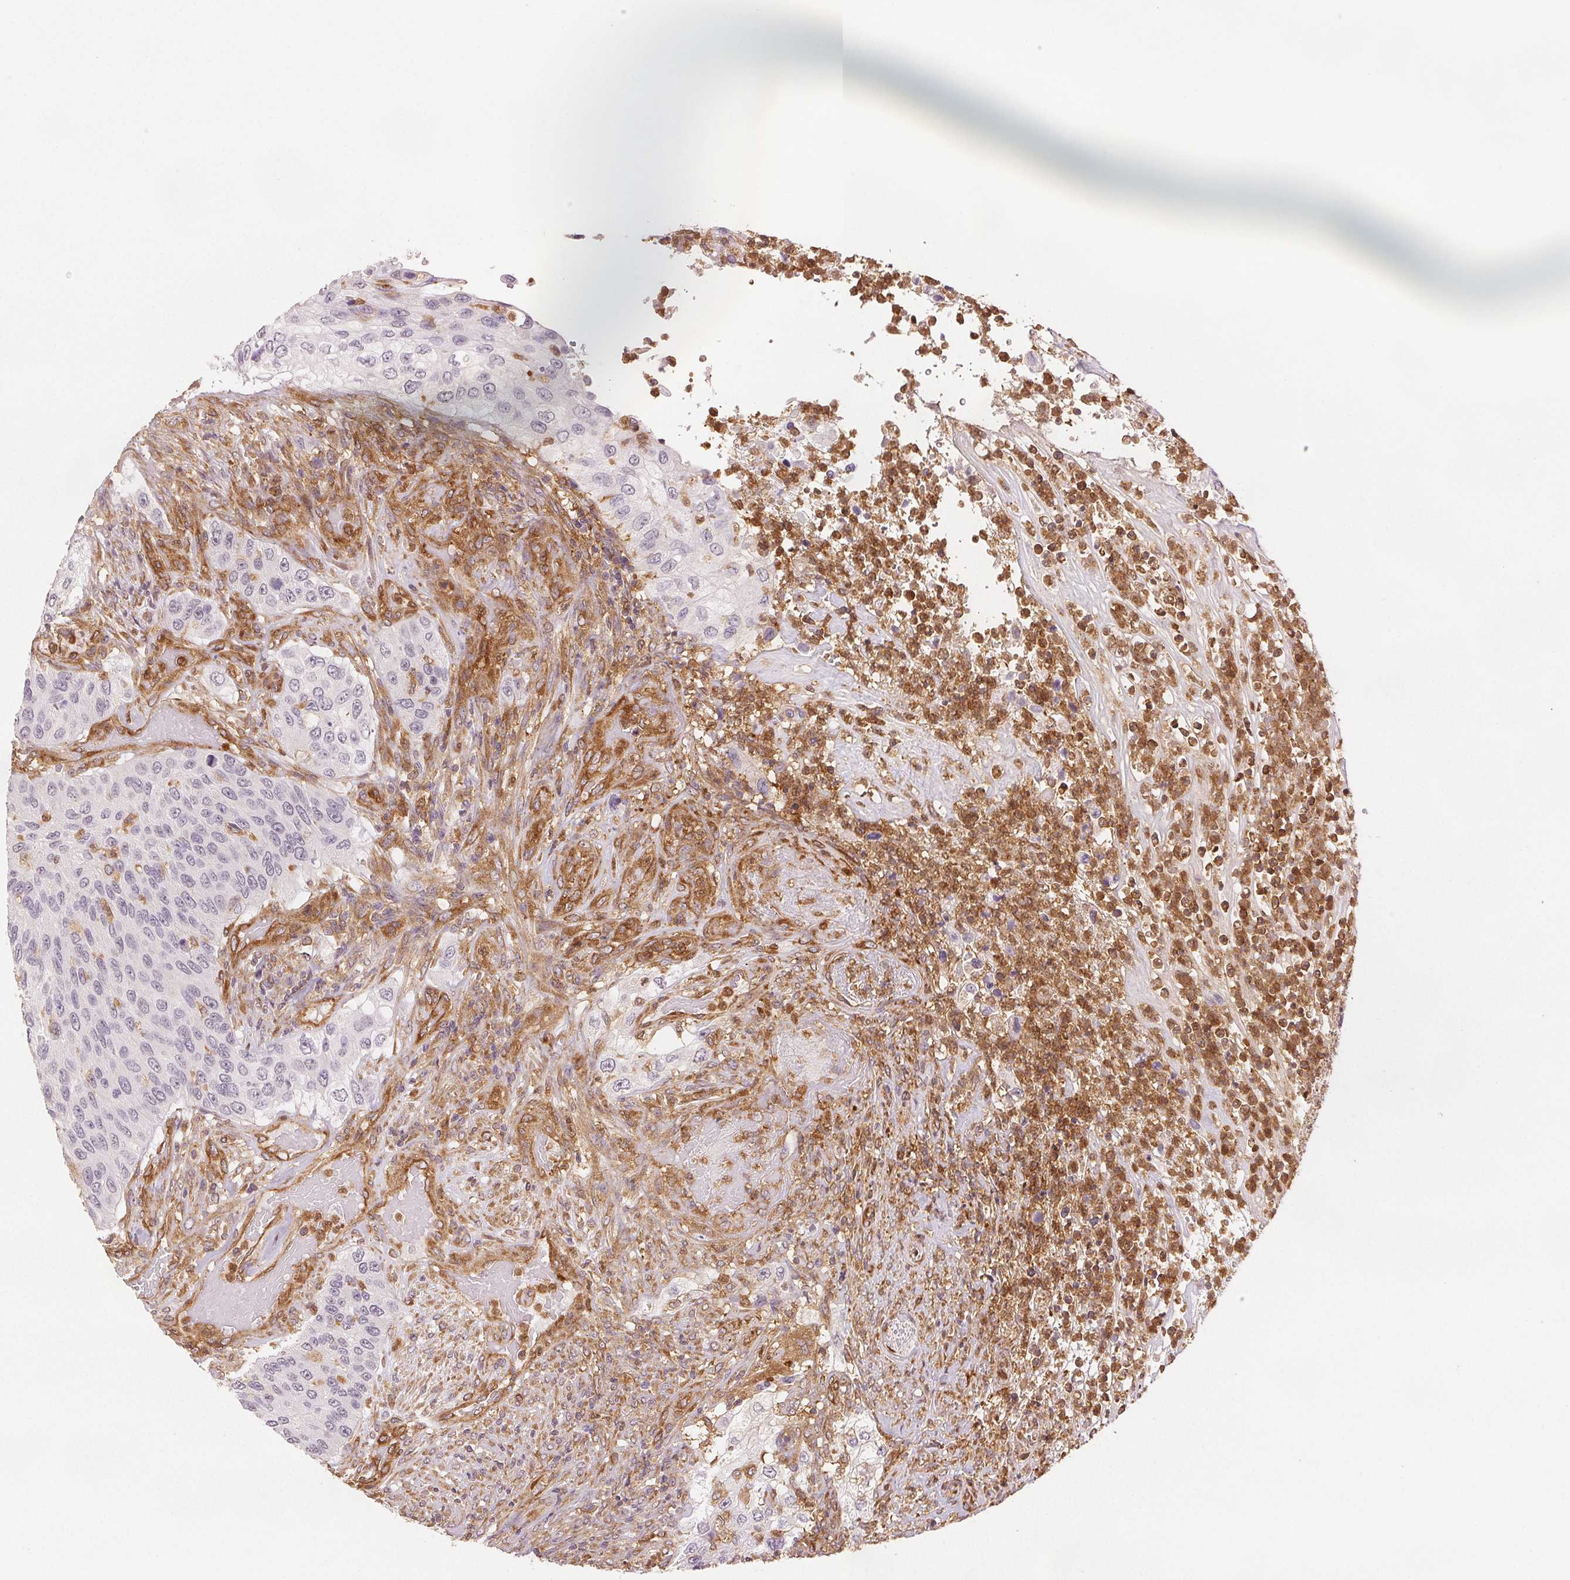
{"staining": {"intensity": "negative", "quantity": "none", "location": "none"}, "tissue": "urothelial cancer", "cell_type": "Tumor cells", "image_type": "cancer", "snomed": [{"axis": "morphology", "description": "Urothelial carcinoma, High grade"}, {"axis": "topography", "description": "Urinary bladder"}], "caption": "An image of high-grade urothelial carcinoma stained for a protein demonstrates no brown staining in tumor cells. (DAB (3,3'-diaminobenzidine) immunohistochemistry visualized using brightfield microscopy, high magnification).", "gene": "DIAPH2", "patient": {"sex": "female", "age": 60}}